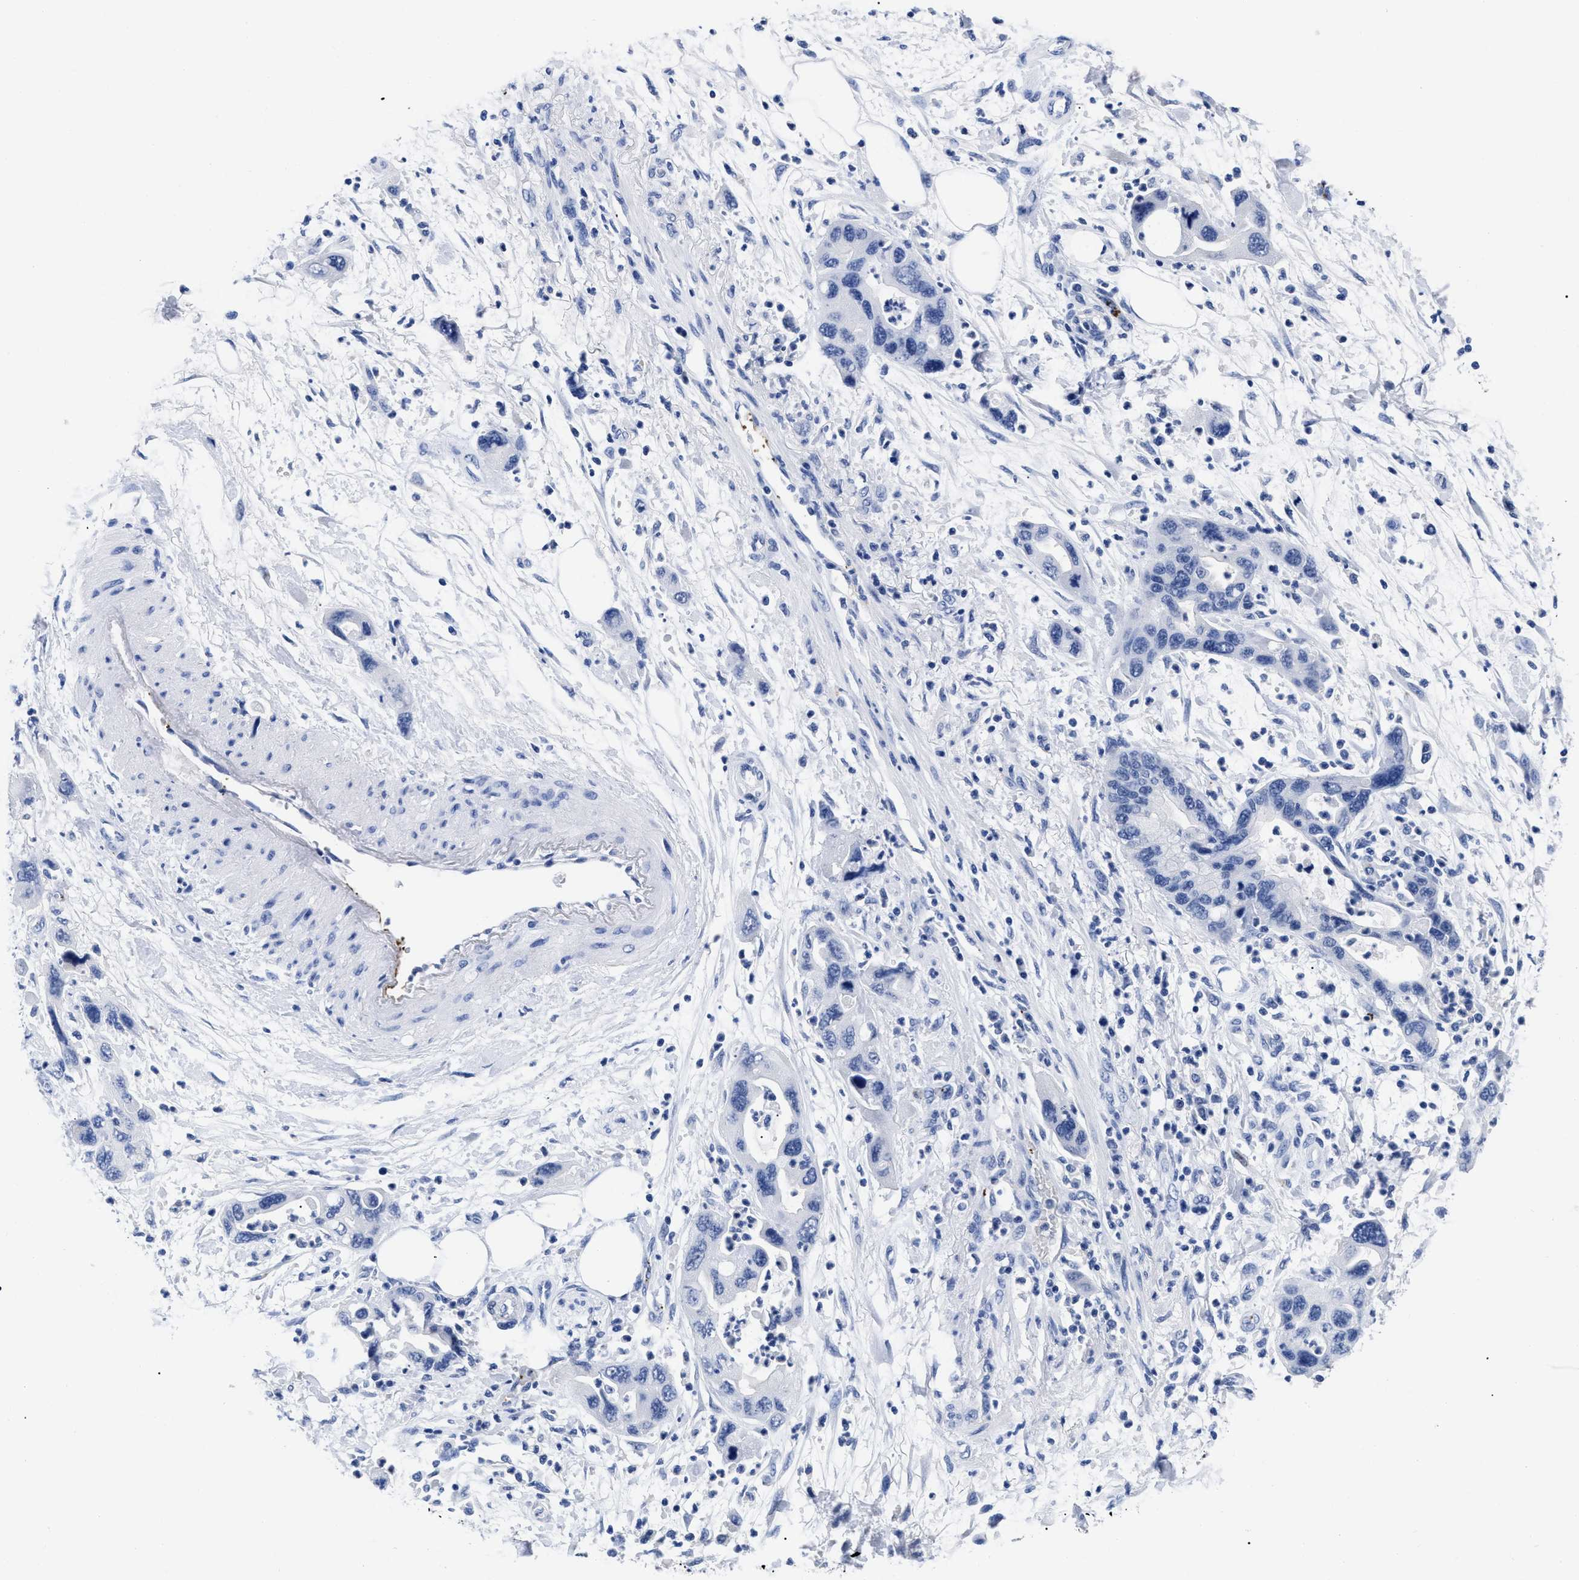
{"staining": {"intensity": "negative", "quantity": "none", "location": "none"}, "tissue": "pancreatic cancer", "cell_type": "Tumor cells", "image_type": "cancer", "snomed": [{"axis": "morphology", "description": "Normal tissue, NOS"}, {"axis": "morphology", "description": "Adenocarcinoma, NOS"}, {"axis": "topography", "description": "Pancreas"}], "caption": "Tumor cells are negative for protein expression in human pancreatic cancer.", "gene": "TREML1", "patient": {"sex": "female", "age": 71}}